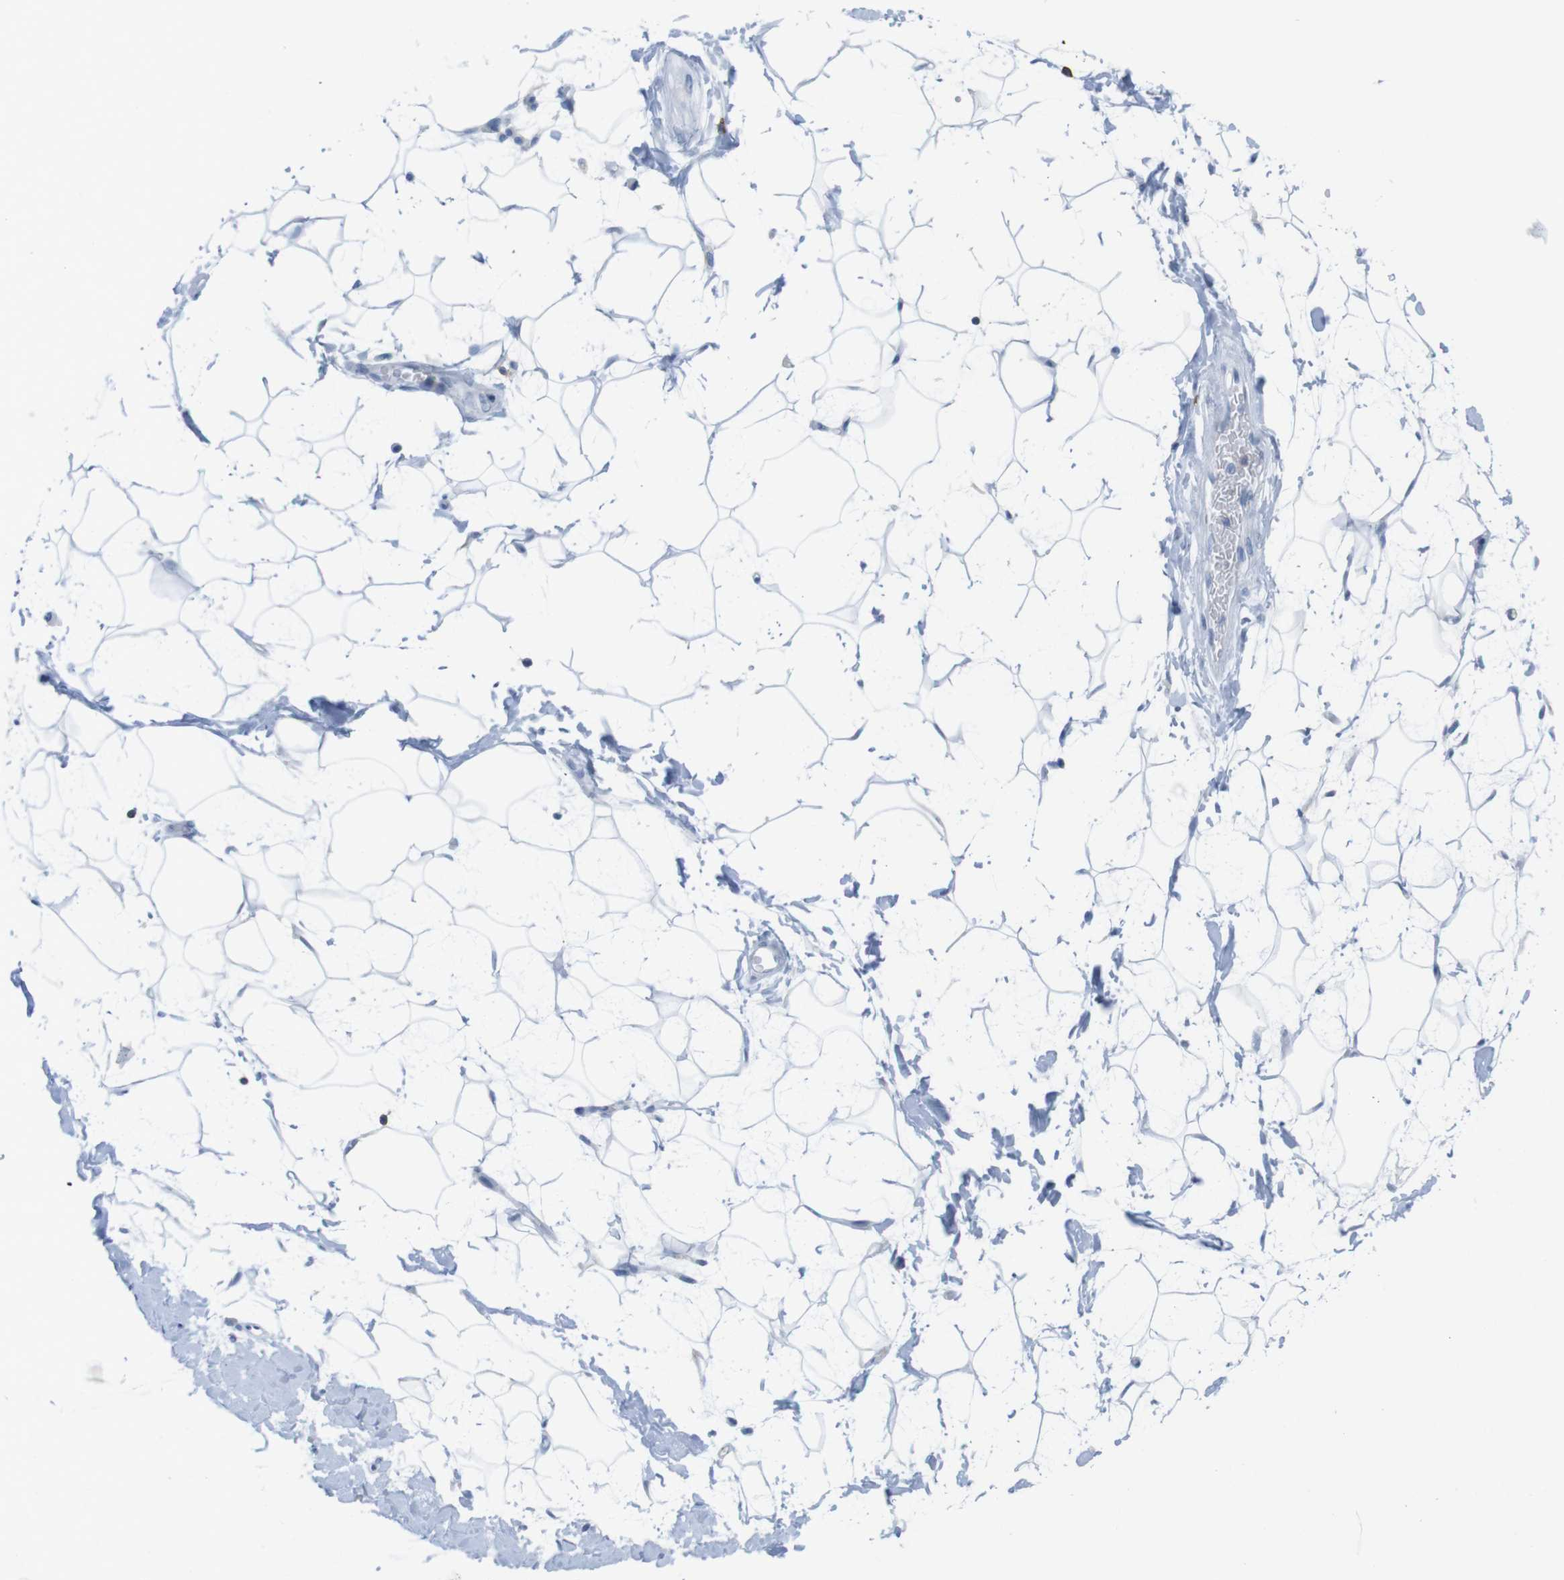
{"staining": {"intensity": "negative", "quantity": "none", "location": "none"}, "tissue": "adipose tissue", "cell_type": "Adipocytes", "image_type": "normal", "snomed": [{"axis": "morphology", "description": "Normal tissue, NOS"}, {"axis": "topography", "description": "Soft tissue"}], "caption": "DAB (3,3'-diaminobenzidine) immunohistochemical staining of normal adipose tissue exhibits no significant expression in adipocytes. The staining is performed using DAB brown chromogen with nuclei counter-stained in using hematoxylin.", "gene": "CD5", "patient": {"sex": "male", "age": 72}}